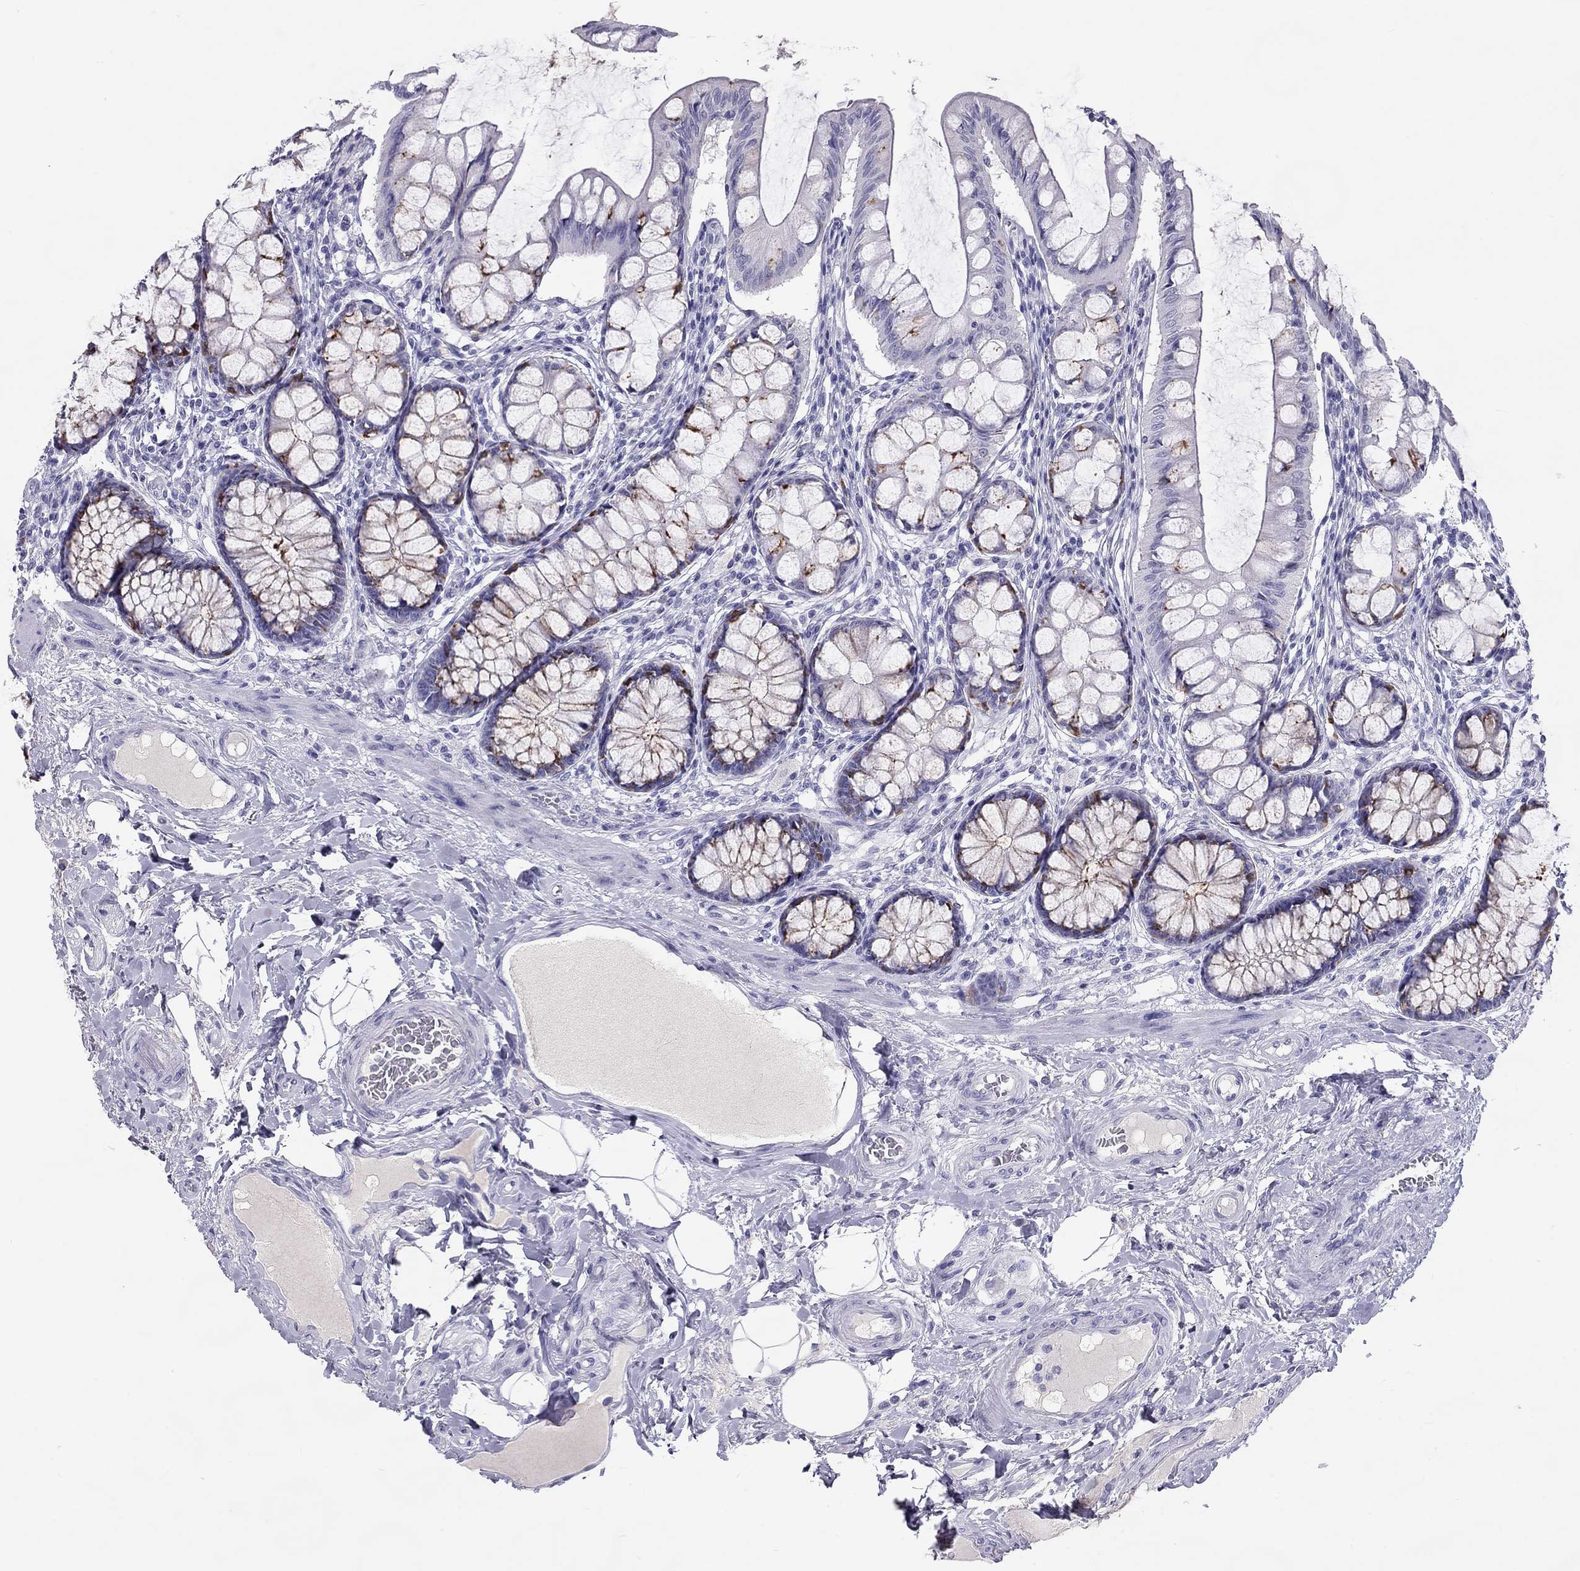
{"staining": {"intensity": "negative", "quantity": "none", "location": "none"}, "tissue": "colon", "cell_type": "Endothelial cells", "image_type": "normal", "snomed": [{"axis": "morphology", "description": "Normal tissue, NOS"}, {"axis": "topography", "description": "Colon"}], "caption": "Immunohistochemistry (IHC) histopathology image of benign human colon stained for a protein (brown), which displays no staining in endothelial cells.", "gene": "KLRG1", "patient": {"sex": "female", "age": 65}}